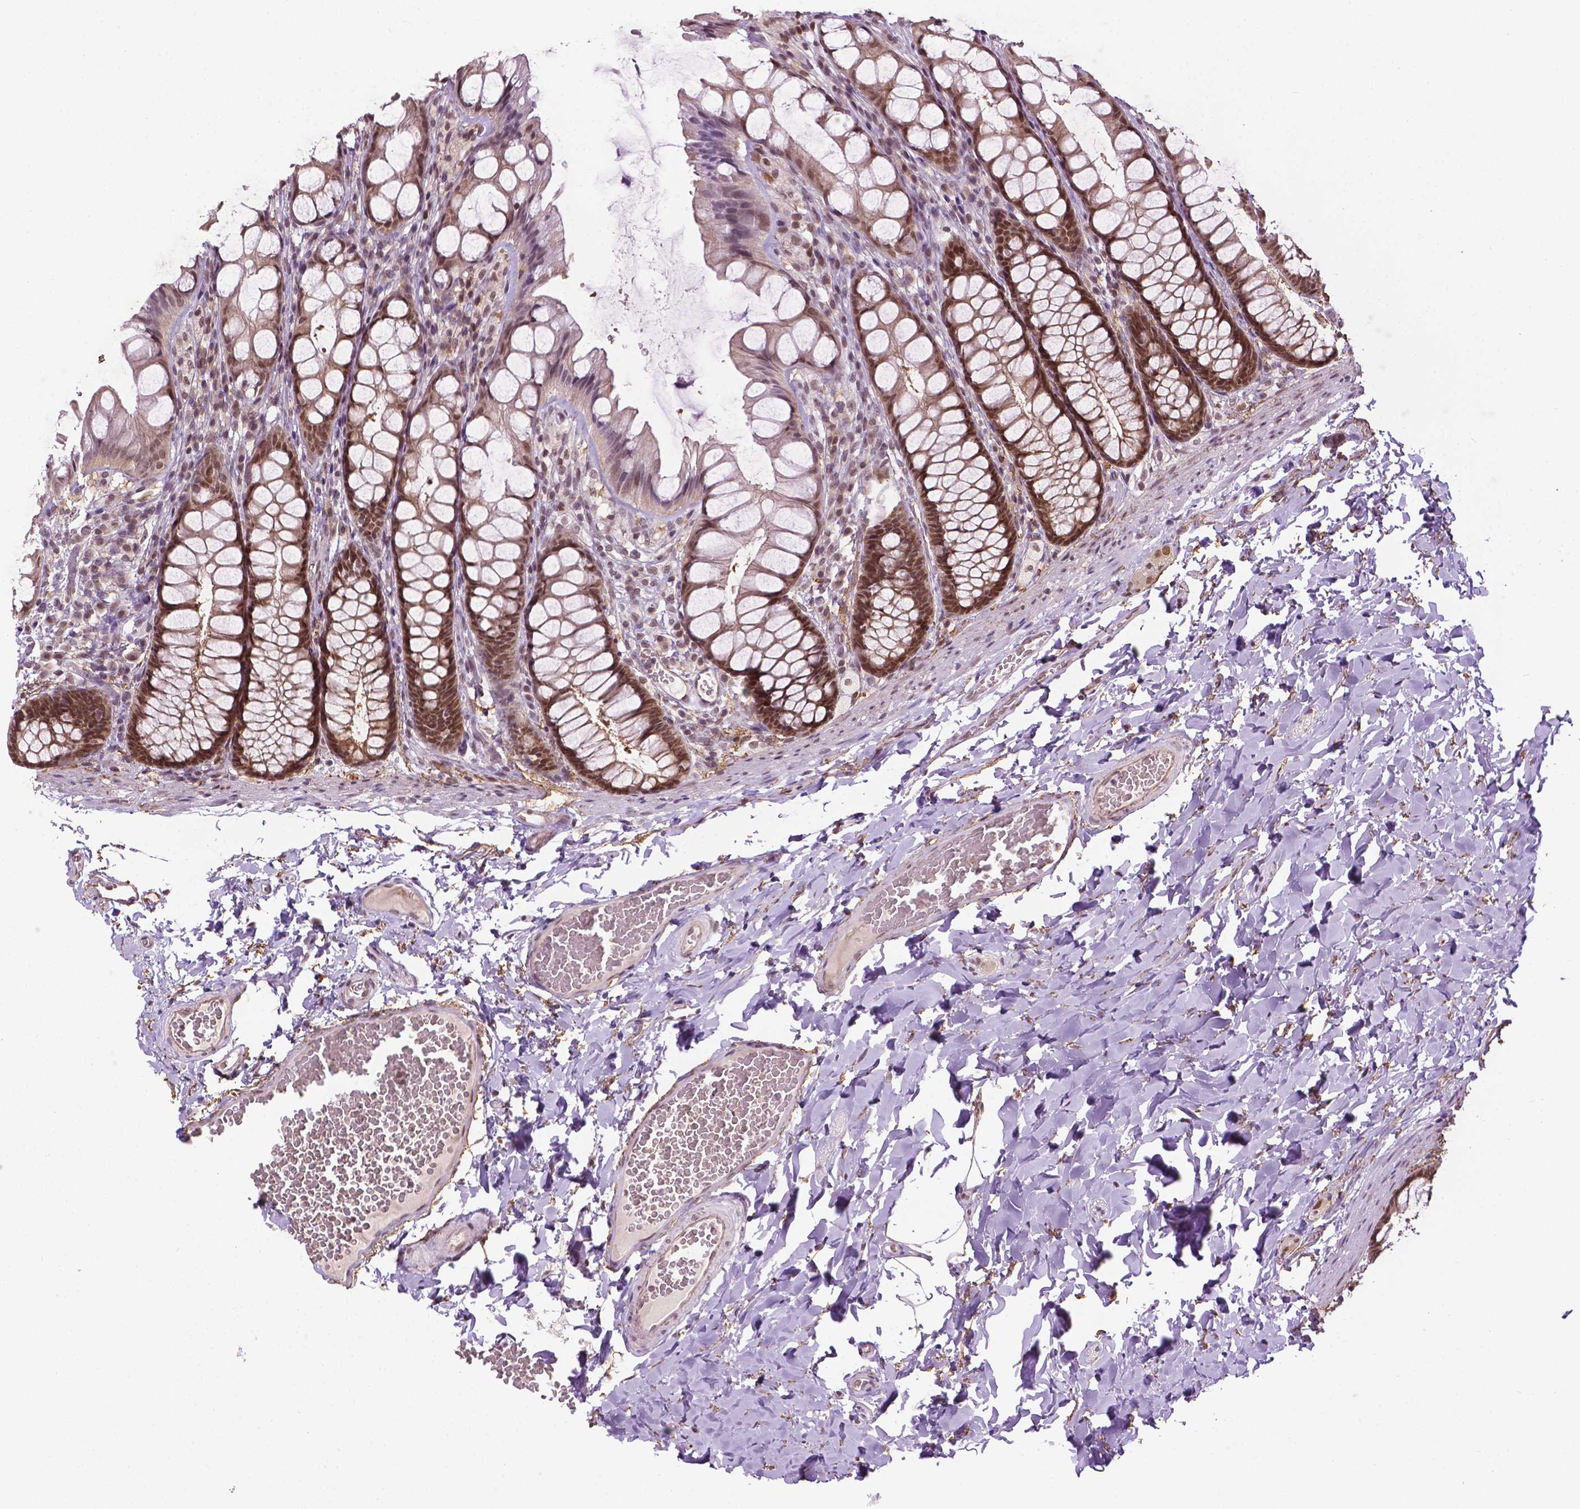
{"staining": {"intensity": "weak", "quantity": "25%-75%", "location": "nuclear"}, "tissue": "colon", "cell_type": "Endothelial cells", "image_type": "normal", "snomed": [{"axis": "morphology", "description": "Normal tissue, NOS"}, {"axis": "topography", "description": "Colon"}], "caption": "This micrograph displays unremarkable colon stained with immunohistochemistry (IHC) to label a protein in brown. The nuclear of endothelial cells show weak positivity for the protein. Nuclei are counter-stained blue.", "gene": "UBQLN4", "patient": {"sex": "male", "age": 47}}